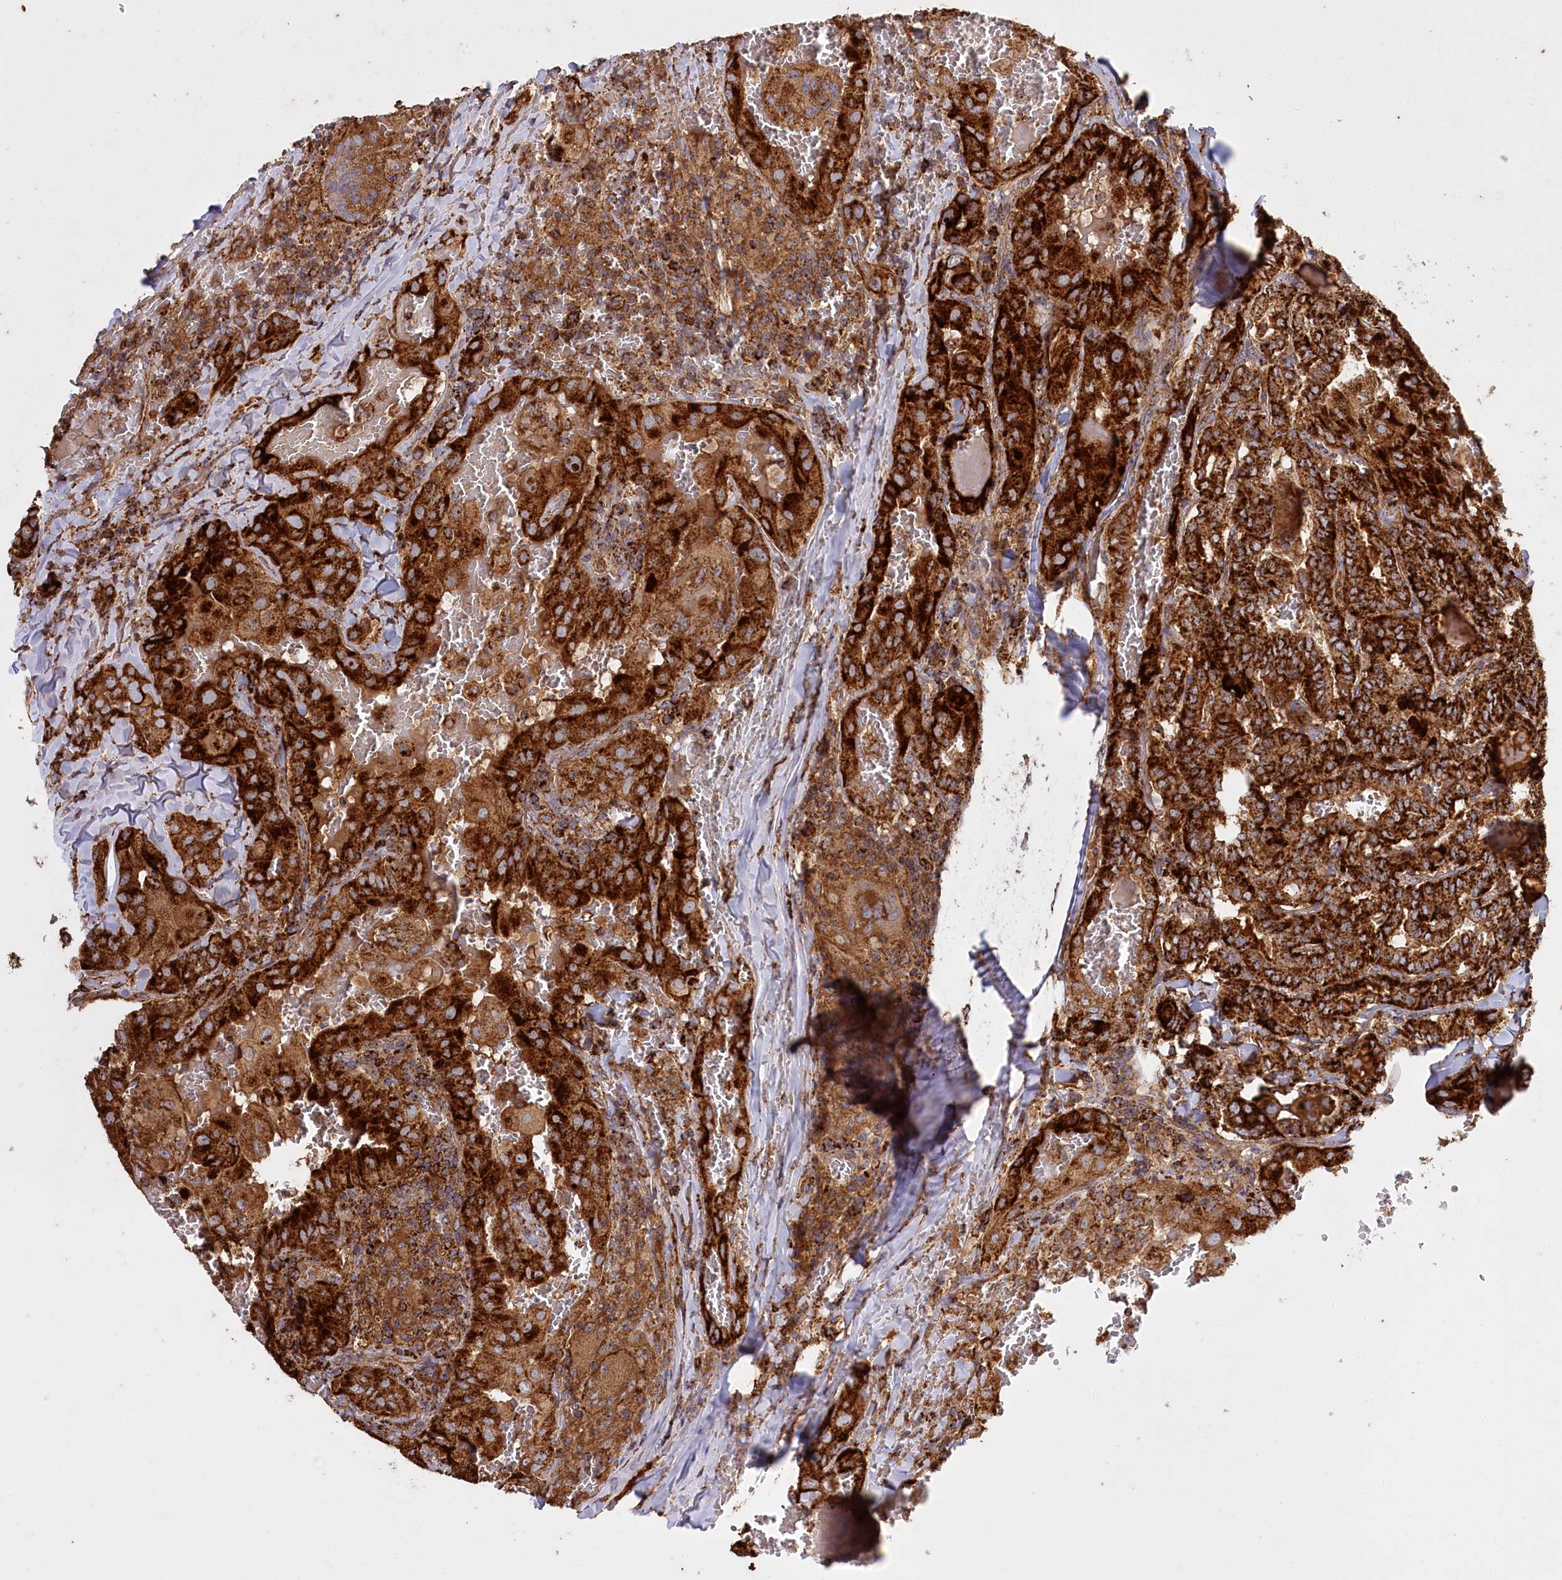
{"staining": {"intensity": "strong", "quantity": ">75%", "location": "cytoplasmic/membranous"}, "tissue": "thyroid cancer", "cell_type": "Tumor cells", "image_type": "cancer", "snomed": [{"axis": "morphology", "description": "Papillary adenocarcinoma, NOS"}, {"axis": "topography", "description": "Thyroid gland"}], "caption": "Human papillary adenocarcinoma (thyroid) stained for a protein (brown) displays strong cytoplasmic/membranous positive staining in approximately >75% of tumor cells.", "gene": "CARD19", "patient": {"sex": "female", "age": 72}}